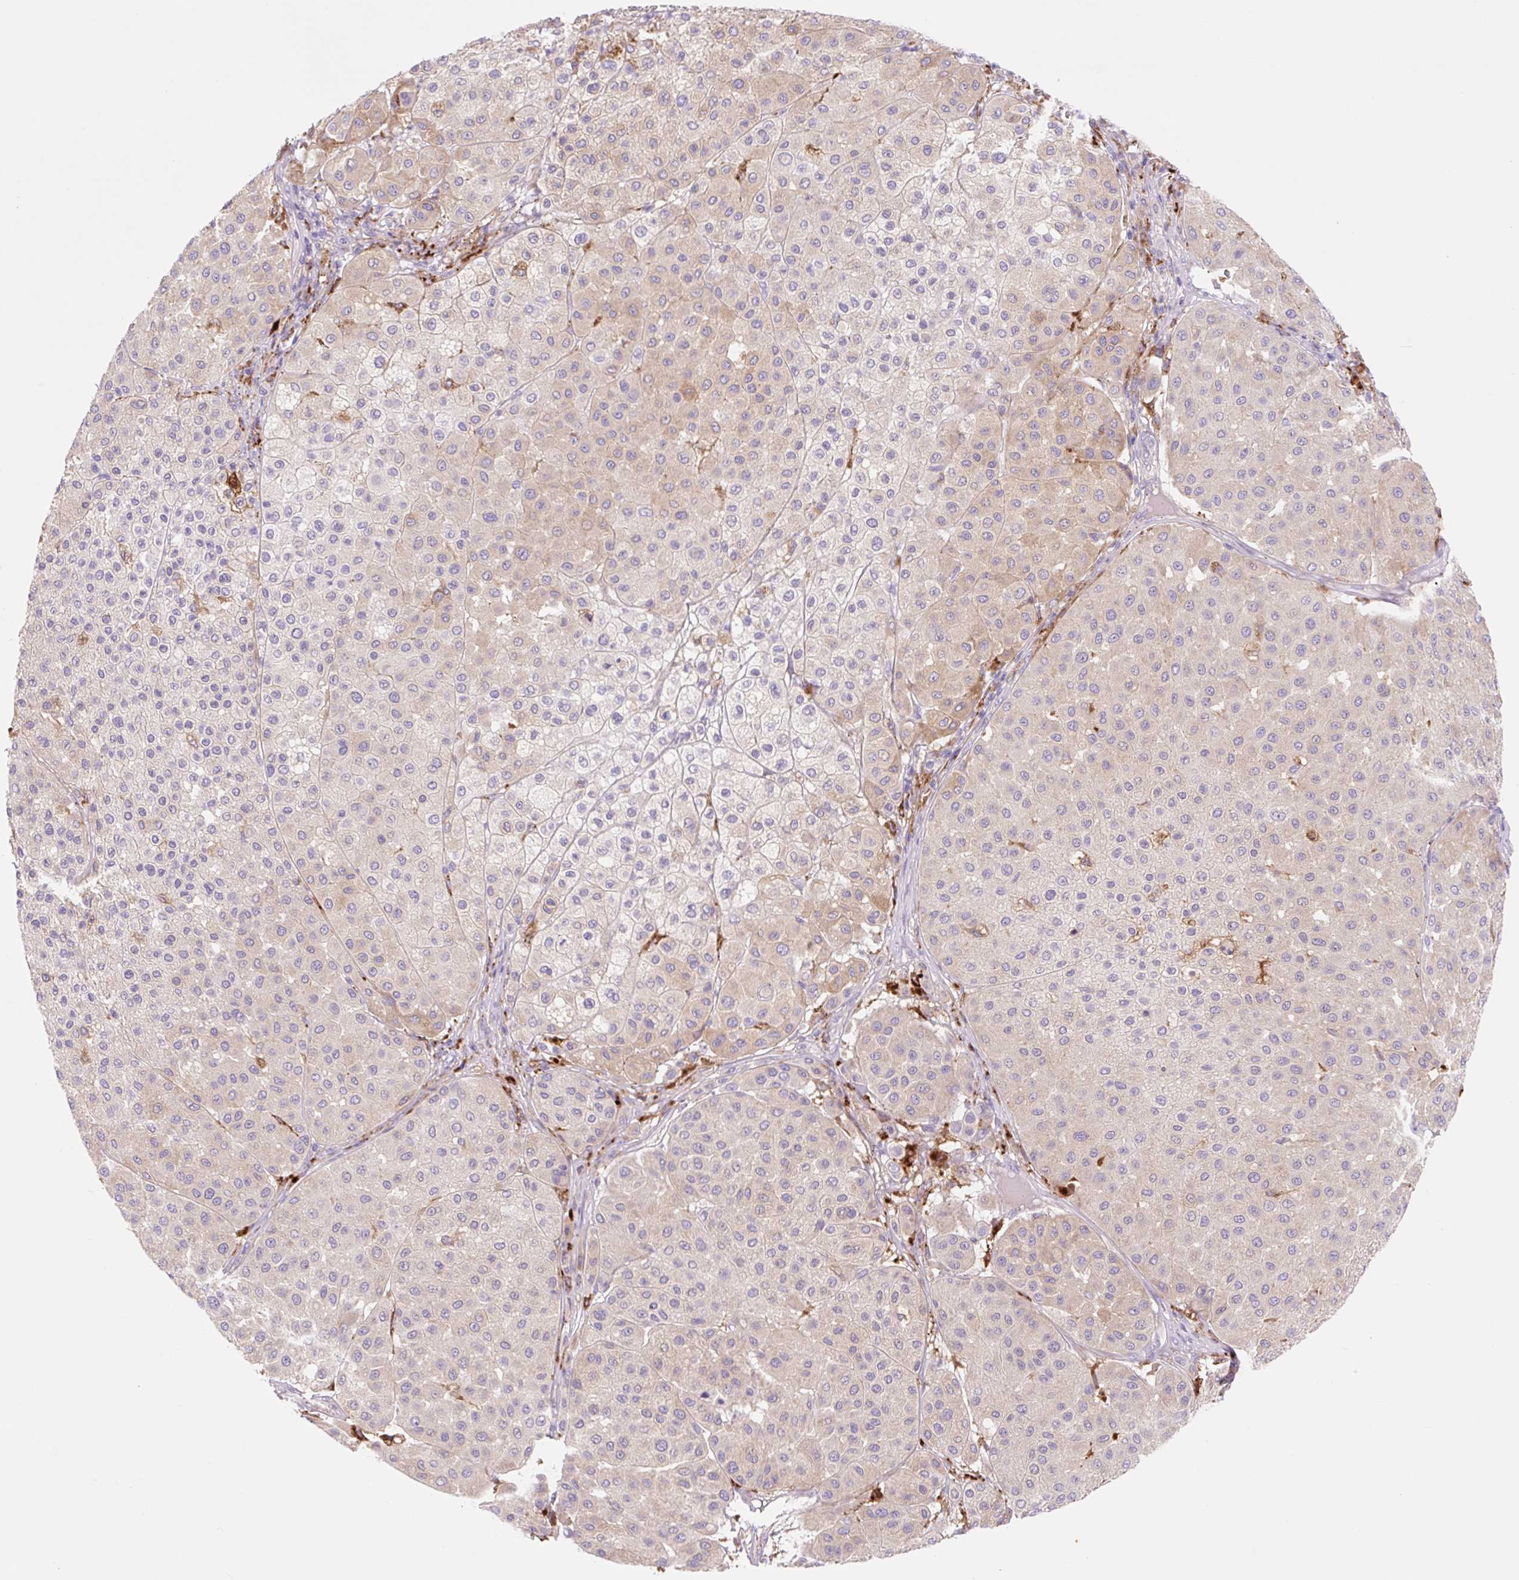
{"staining": {"intensity": "weak", "quantity": "25%-75%", "location": "cytoplasmic/membranous"}, "tissue": "melanoma", "cell_type": "Tumor cells", "image_type": "cancer", "snomed": [{"axis": "morphology", "description": "Malignant melanoma, Metastatic site"}, {"axis": "topography", "description": "Smooth muscle"}], "caption": "Protein staining of melanoma tissue reveals weak cytoplasmic/membranous expression in about 25%-75% of tumor cells.", "gene": "HEXA", "patient": {"sex": "male", "age": 41}}